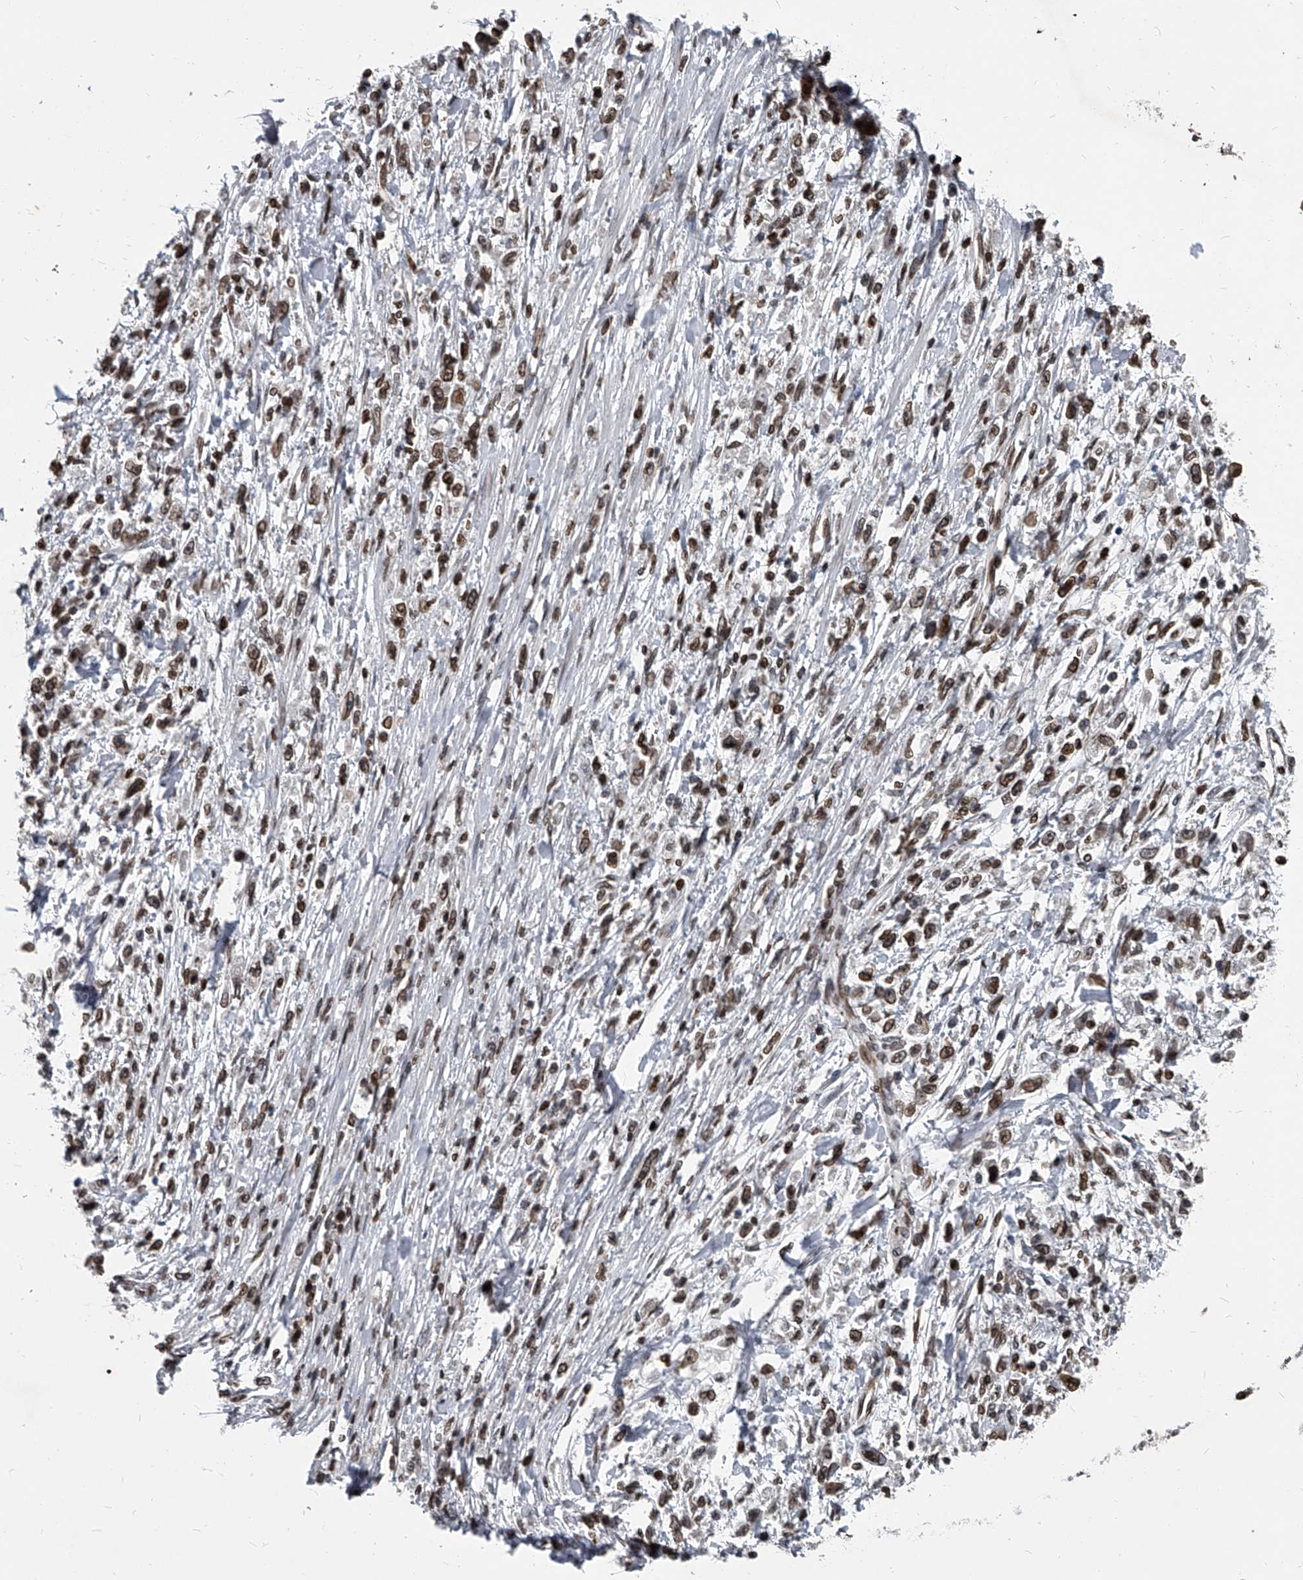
{"staining": {"intensity": "moderate", "quantity": ">75%", "location": "cytoplasmic/membranous,nuclear"}, "tissue": "stomach cancer", "cell_type": "Tumor cells", "image_type": "cancer", "snomed": [{"axis": "morphology", "description": "Adenocarcinoma, NOS"}, {"axis": "topography", "description": "Stomach"}], "caption": "Tumor cells reveal moderate cytoplasmic/membranous and nuclear staining in about >75% of cells in stomach adenocarcinoma. Immunohistochemistry stains the protein of interest in brown and the nuclei are stained blue.", "gene": "PHF20", "patient": {"sex": "female", "age": 59}}